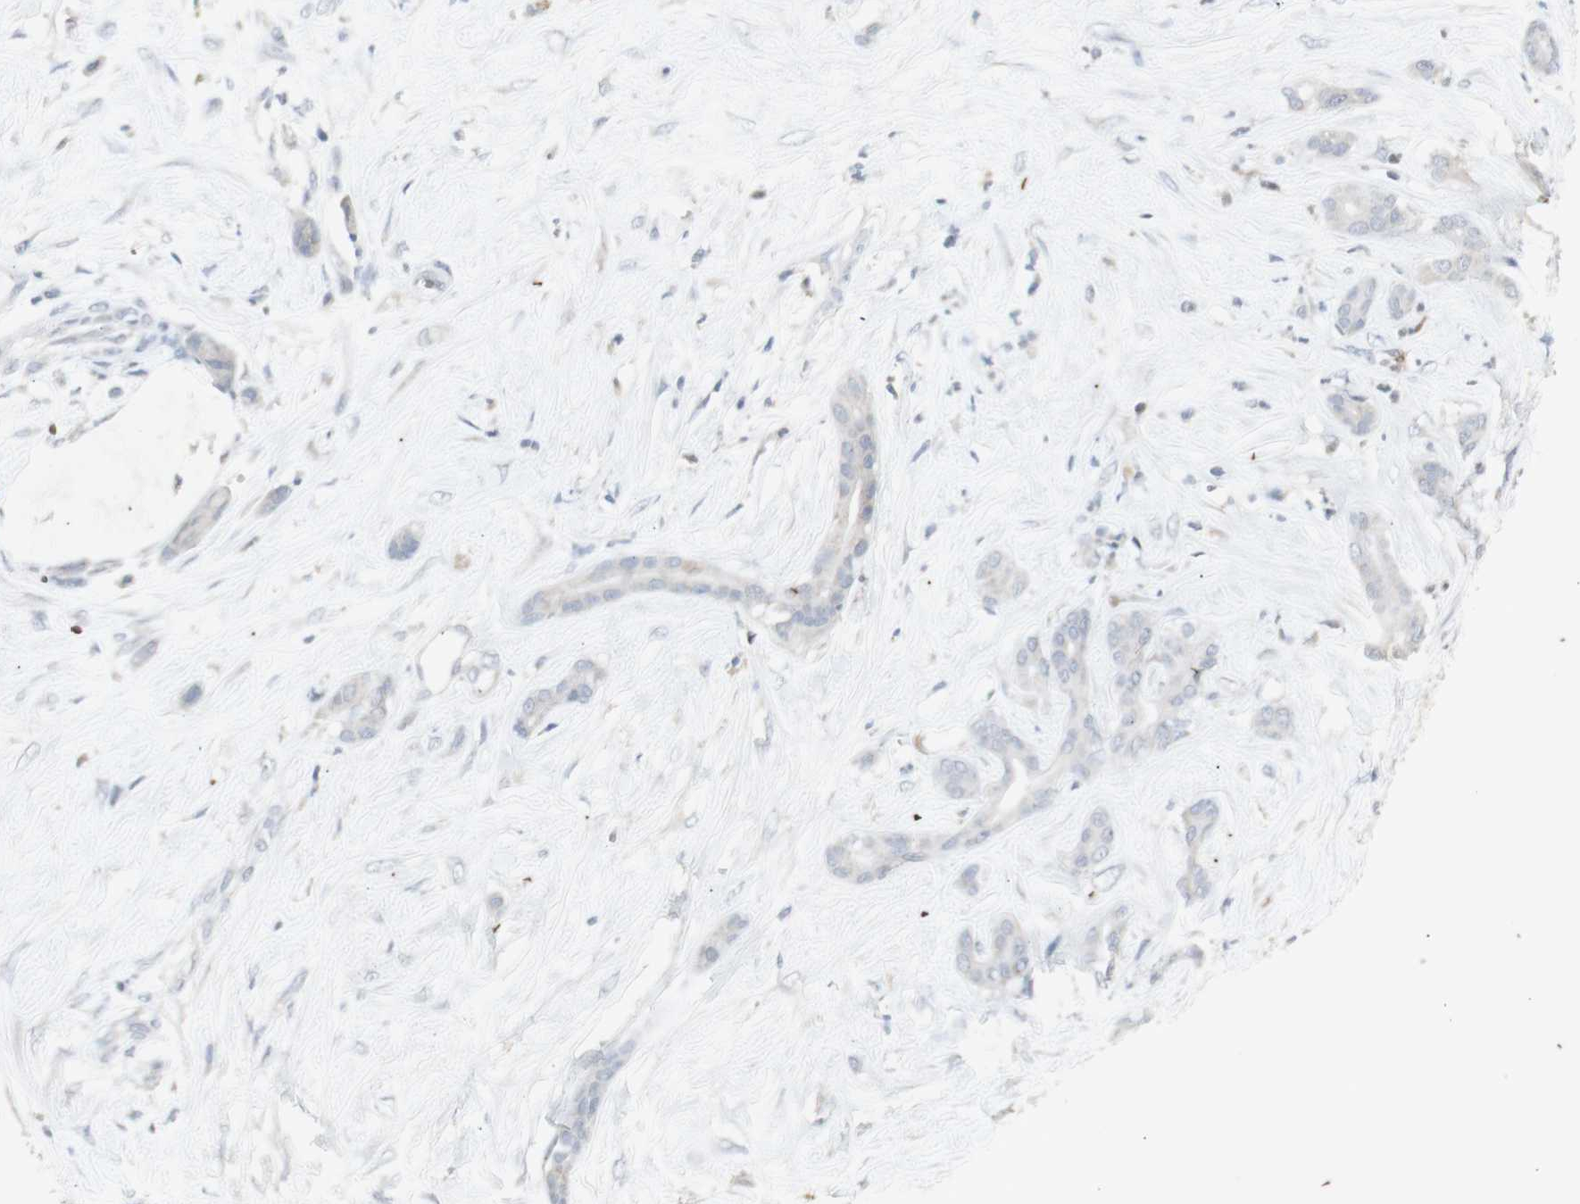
{"staining": {"intensity": "negative", "quantity": "none", "location": "none"}, "tissue": "pancreatic cancer", "cell_type": "Tumor cells", "image_type": "cancer", "snomed": [{"axis": "morphology", "description": "Adenocarcinoma, NOS"}, {"axis": "topography", "description": "Pancreas"}], "caption": "The histopathology image reveals no staining of tumor cells in pancreatic adenocarcinoma. Nuclei are stained in blue.", "gene": "INS", "patient": {"sex": "male", "age": 41}}